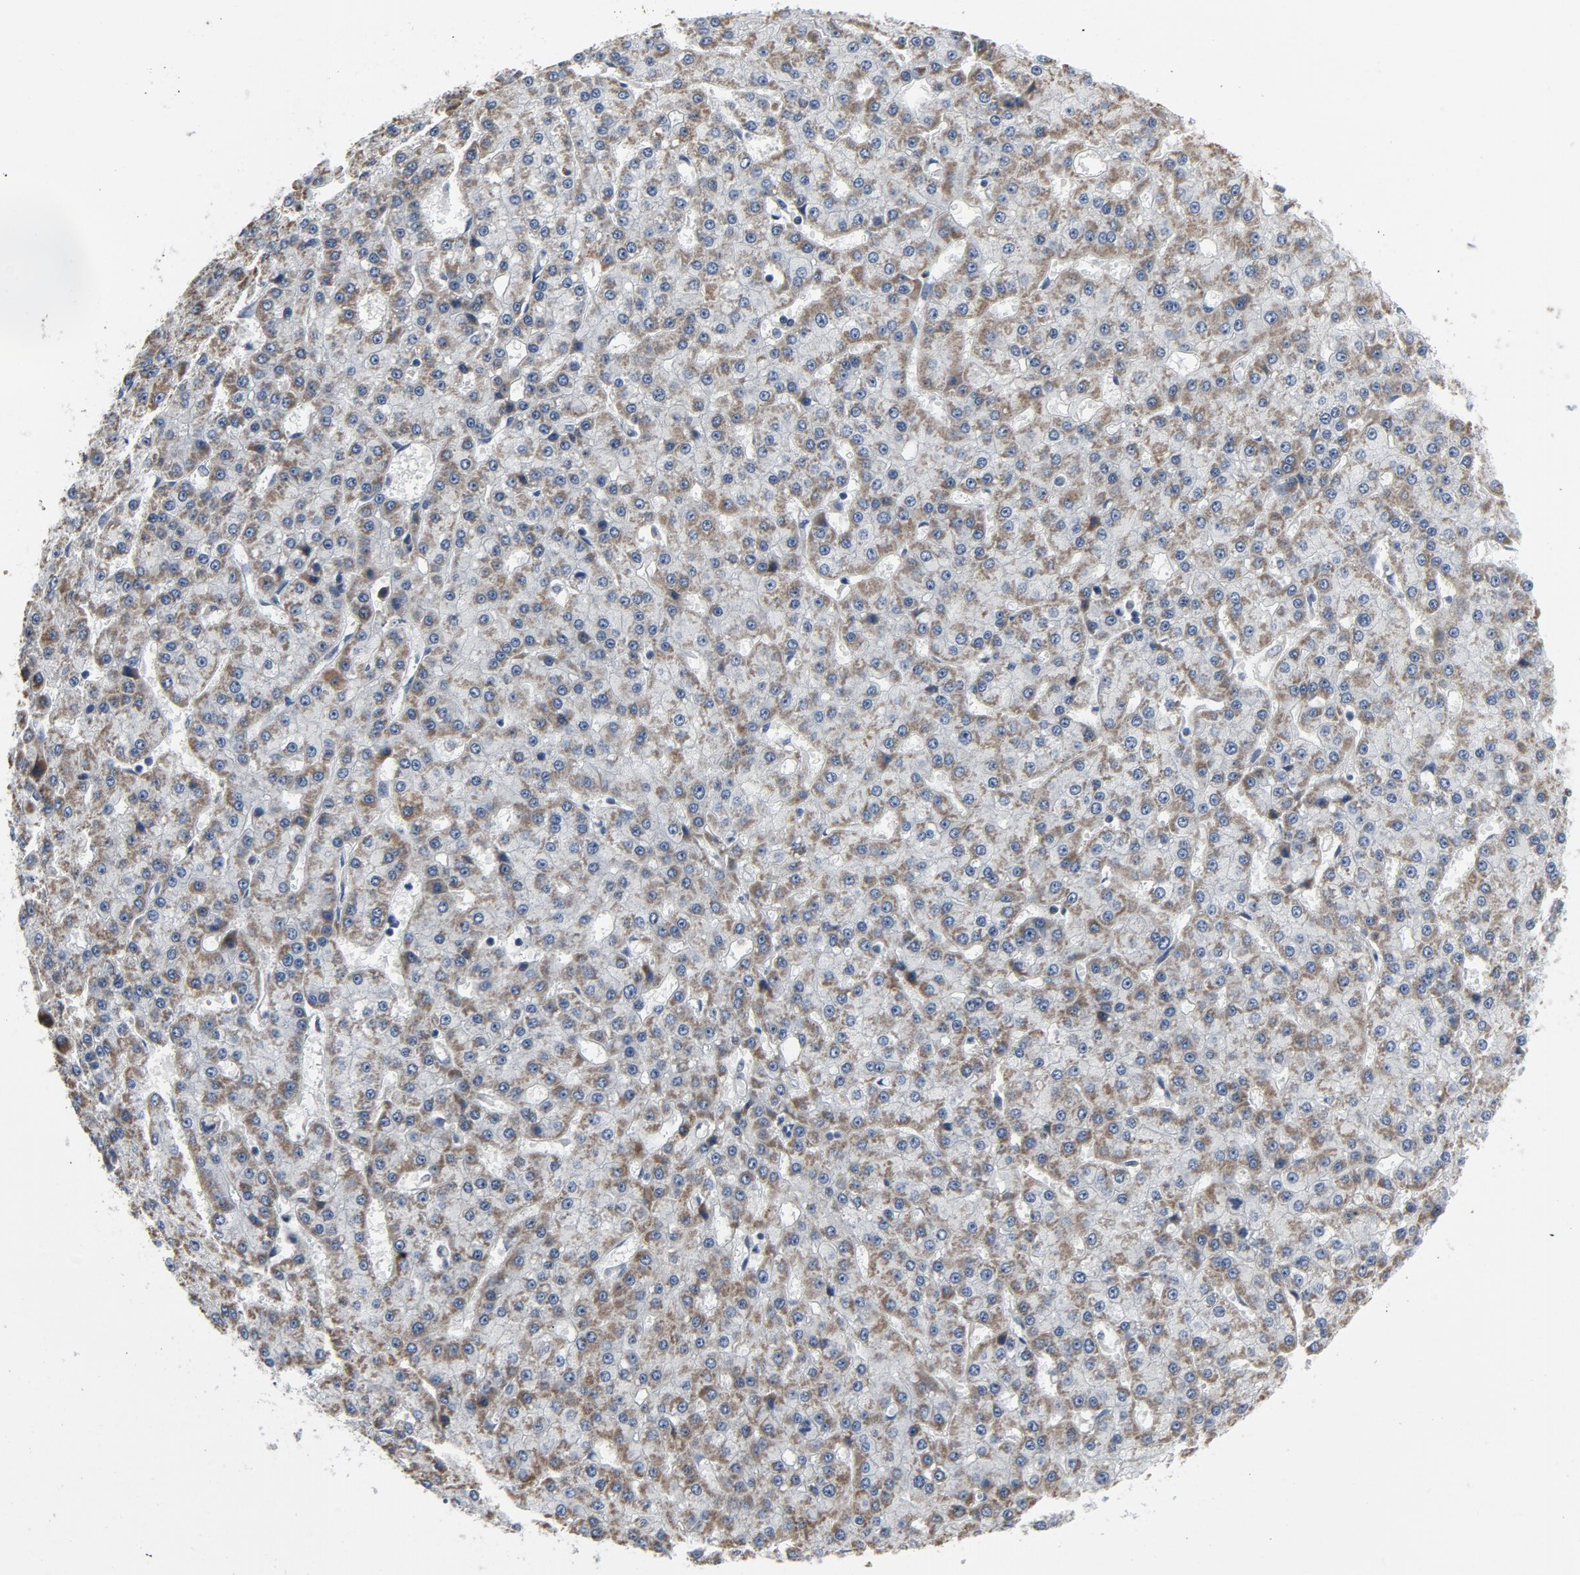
{"staining": {"intensity": "weak", "quantity": ">75%", "location": "cytoplasmic/membranous"}, "tissue": "liver cancer", "cell_type": "Tumor cells", "image_type": "cancer", "snomed": [{"axis": "morphology", "description": "Carcinoma, Hepatocellular, NOS"}, {"axis": "topography", "description": "Liver"}], "caption": "Liver cancer (hepatocellular carcinoma) stained with DAB immunohistochemistry (IHC) shows low levels of weak cytoplasmic/membranous positivity in about >75% of tumor cells. The staining was performed using DAB (3,3'-diaminobenzidine), with brown indicating positive protein expression. Nuclei are stained blue with hematoxylin.", "gene": "GPX2", "patient": {"sex": "male", "age": 47}}